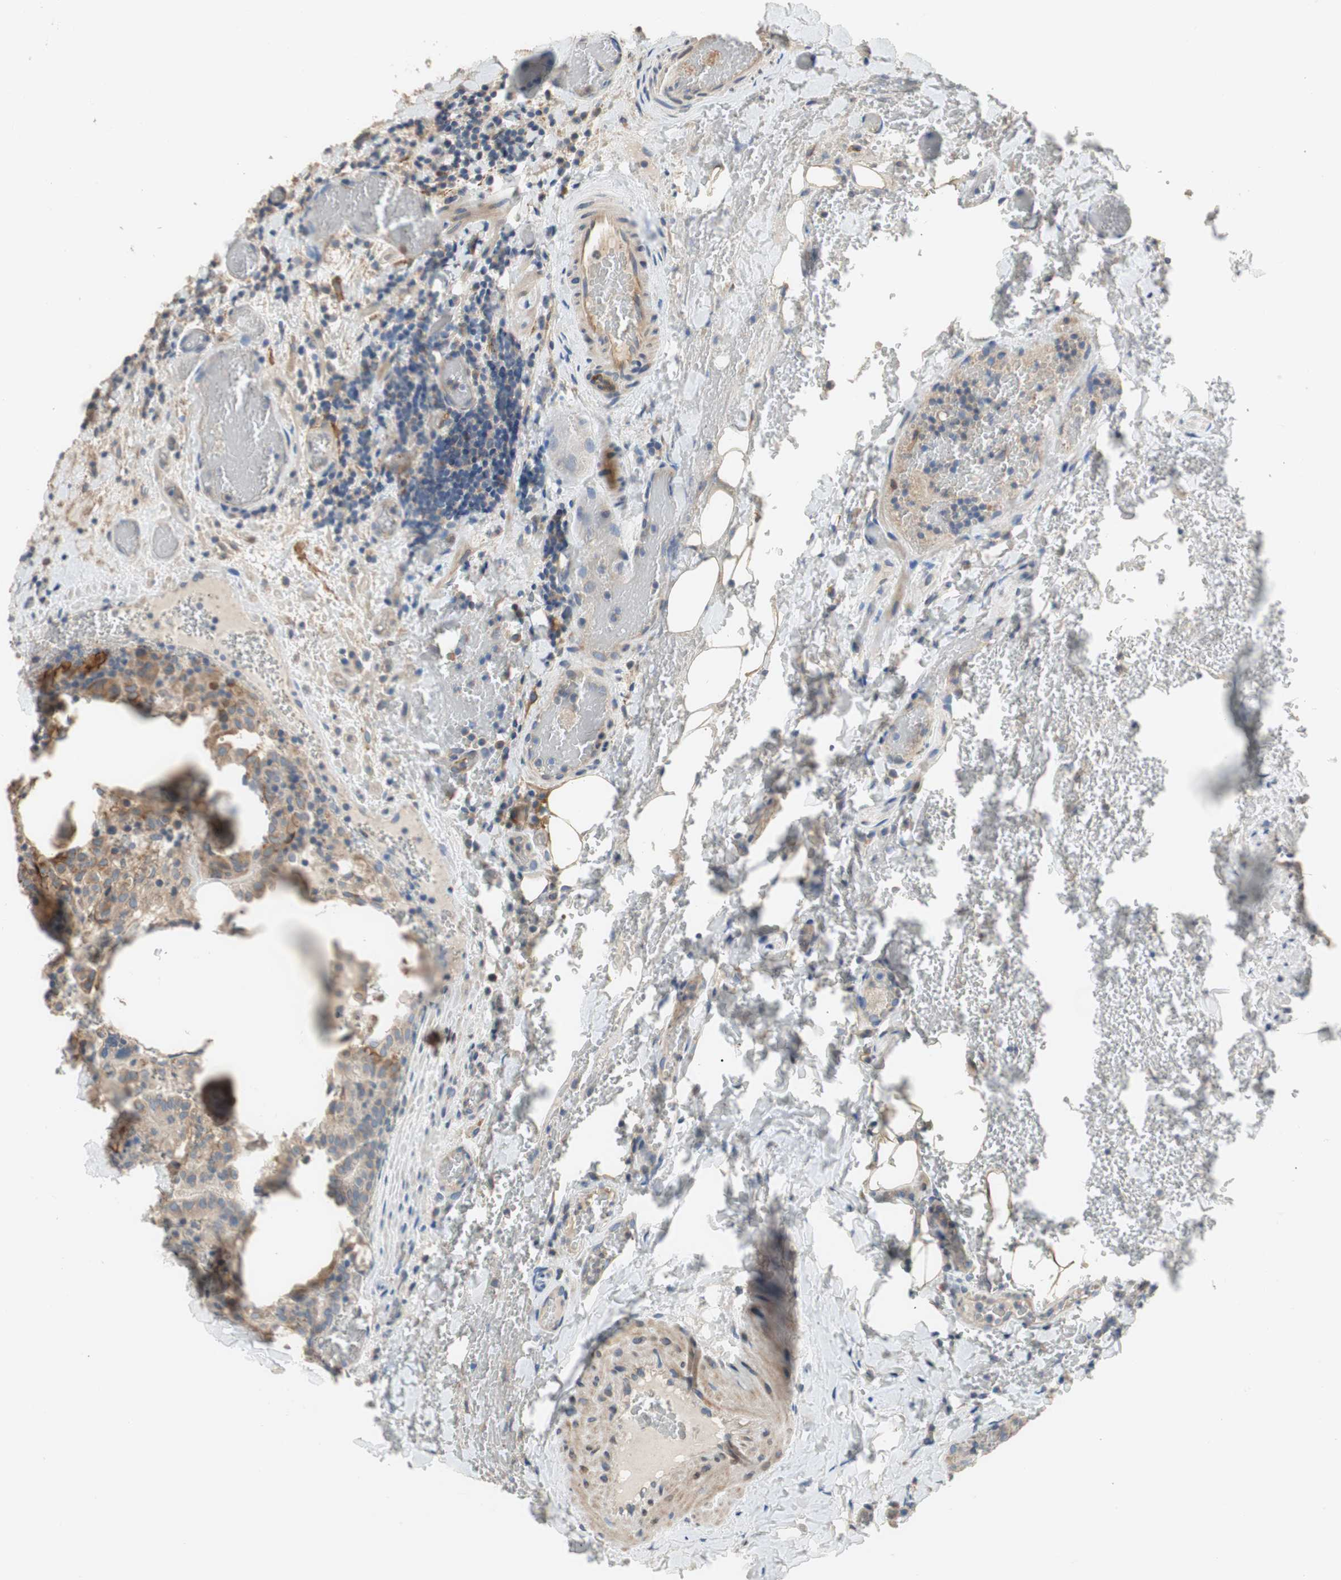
{"staining": {"intensity": "weak", "quantity": "<25%", "location": "cytoplasmic/membranous"}, "tissue": "thyroid cancer", "cell_type": "Tumor cells", "image_type": "cancer", "snomed": [{"axis": "morphology", "description": "Normal tissue, NOS"}, {"axis": "morphology", "description": "Papillary adenocarcinoma, NOS"}, {"axis": "topography", "description": "Thyroid gland"}], "caption": "Protein analysis of thyroid papillary adenocarcinoma reveals no significant positivity in tumor cells.", "gene": "ALPL", "patient": {"sex": "female", "age": 30}}